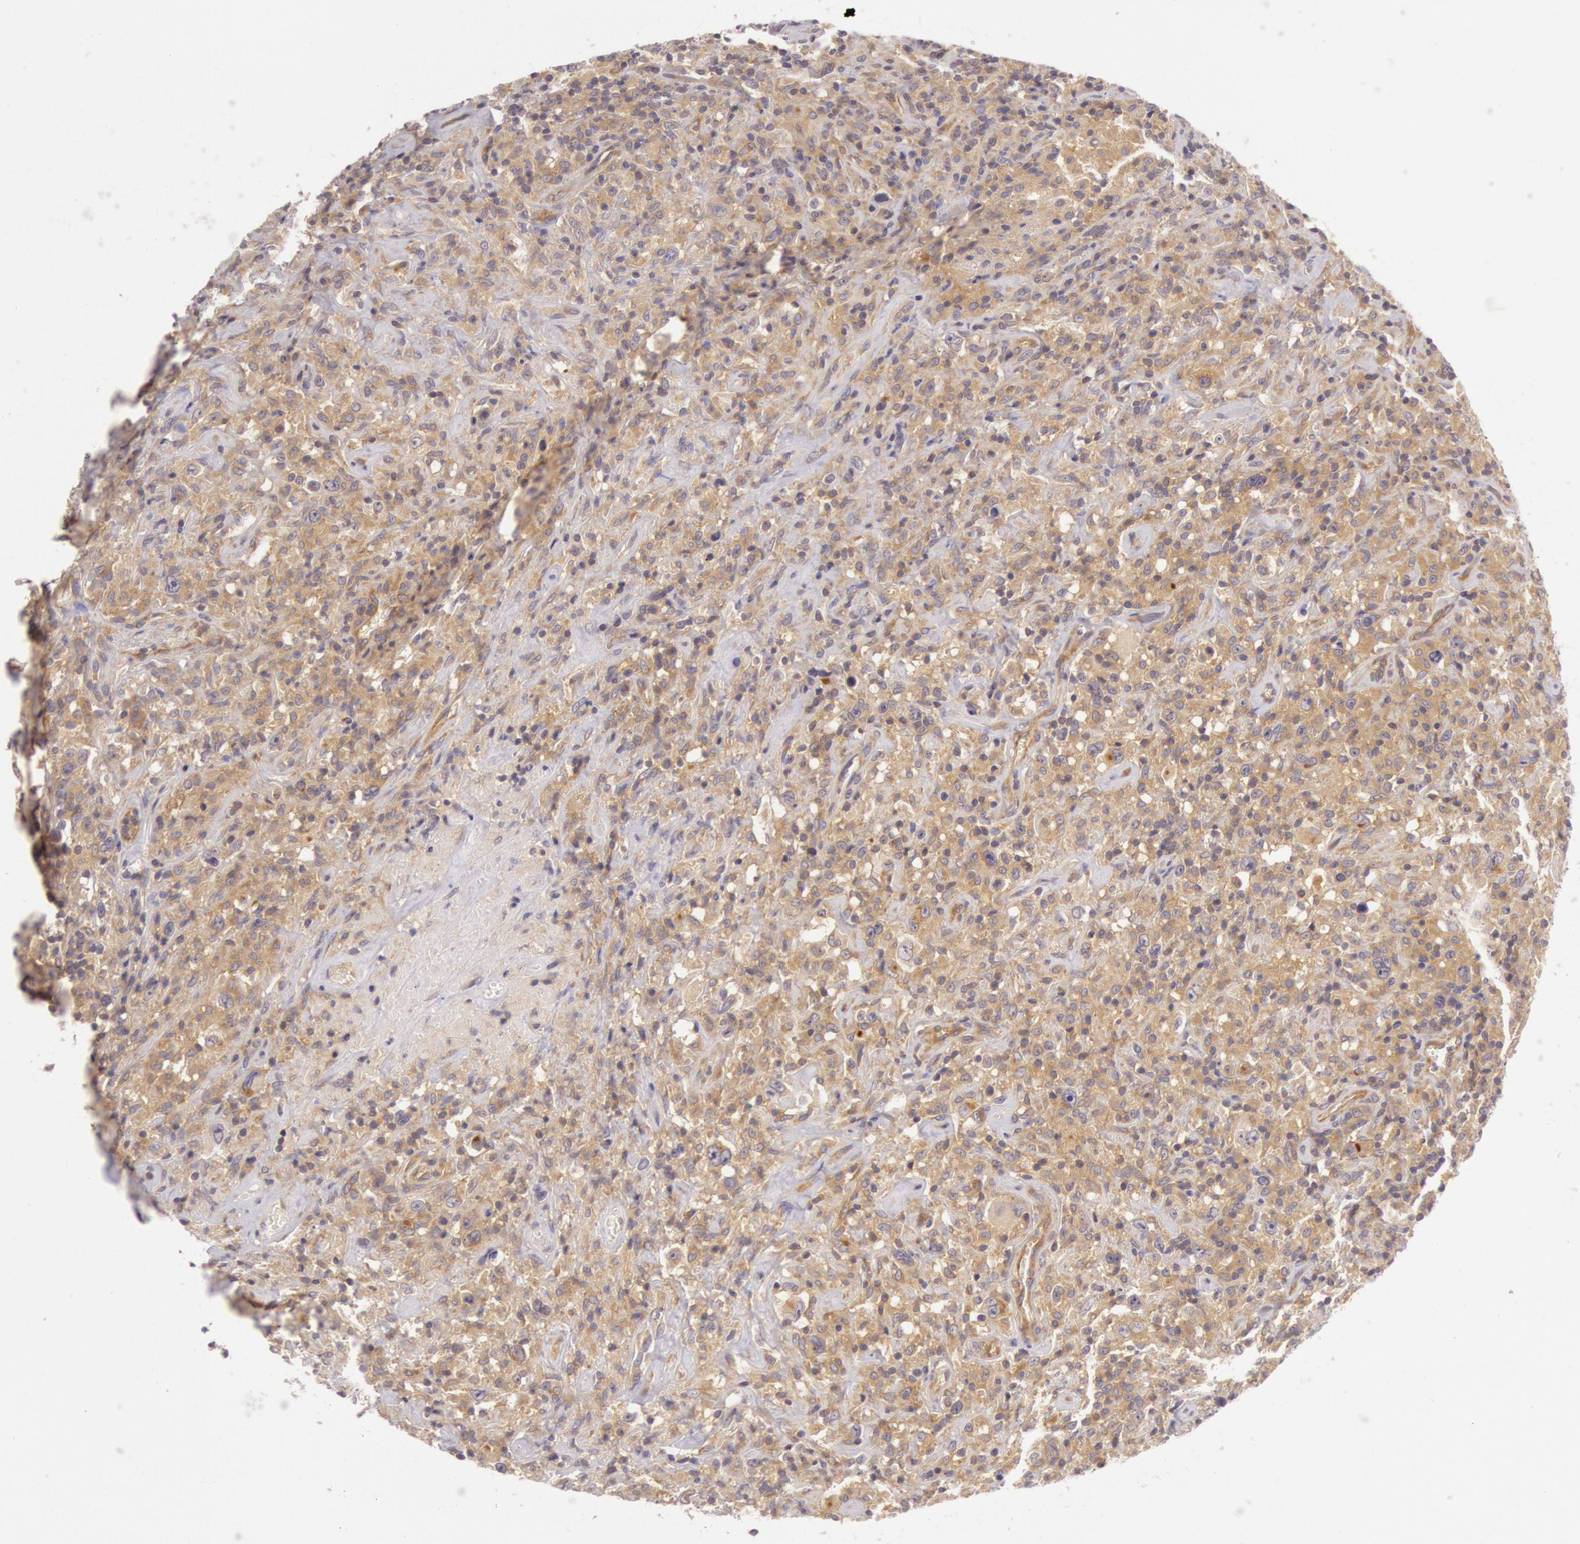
{"staining": {"intensity": "weak", "quantity": "25%-75%", "location": "cytoplasmic/membranous"}, "tissue": "lymphoma", "cell_type": "Tumor cells", "image_type": "cancer", "snomed": [{"axis": "morphology", "description": "Hodgkin's disease, NOS"}, {"axis": "topography", "description": "Lymph node"}], "caption": "A brown stain labels weak cytoplasmic/membranous expression of a protein in human Hodgkin's disease tumor cells.", "gene": "CHUK", "patient": {"sex": "male", "age": 46}}